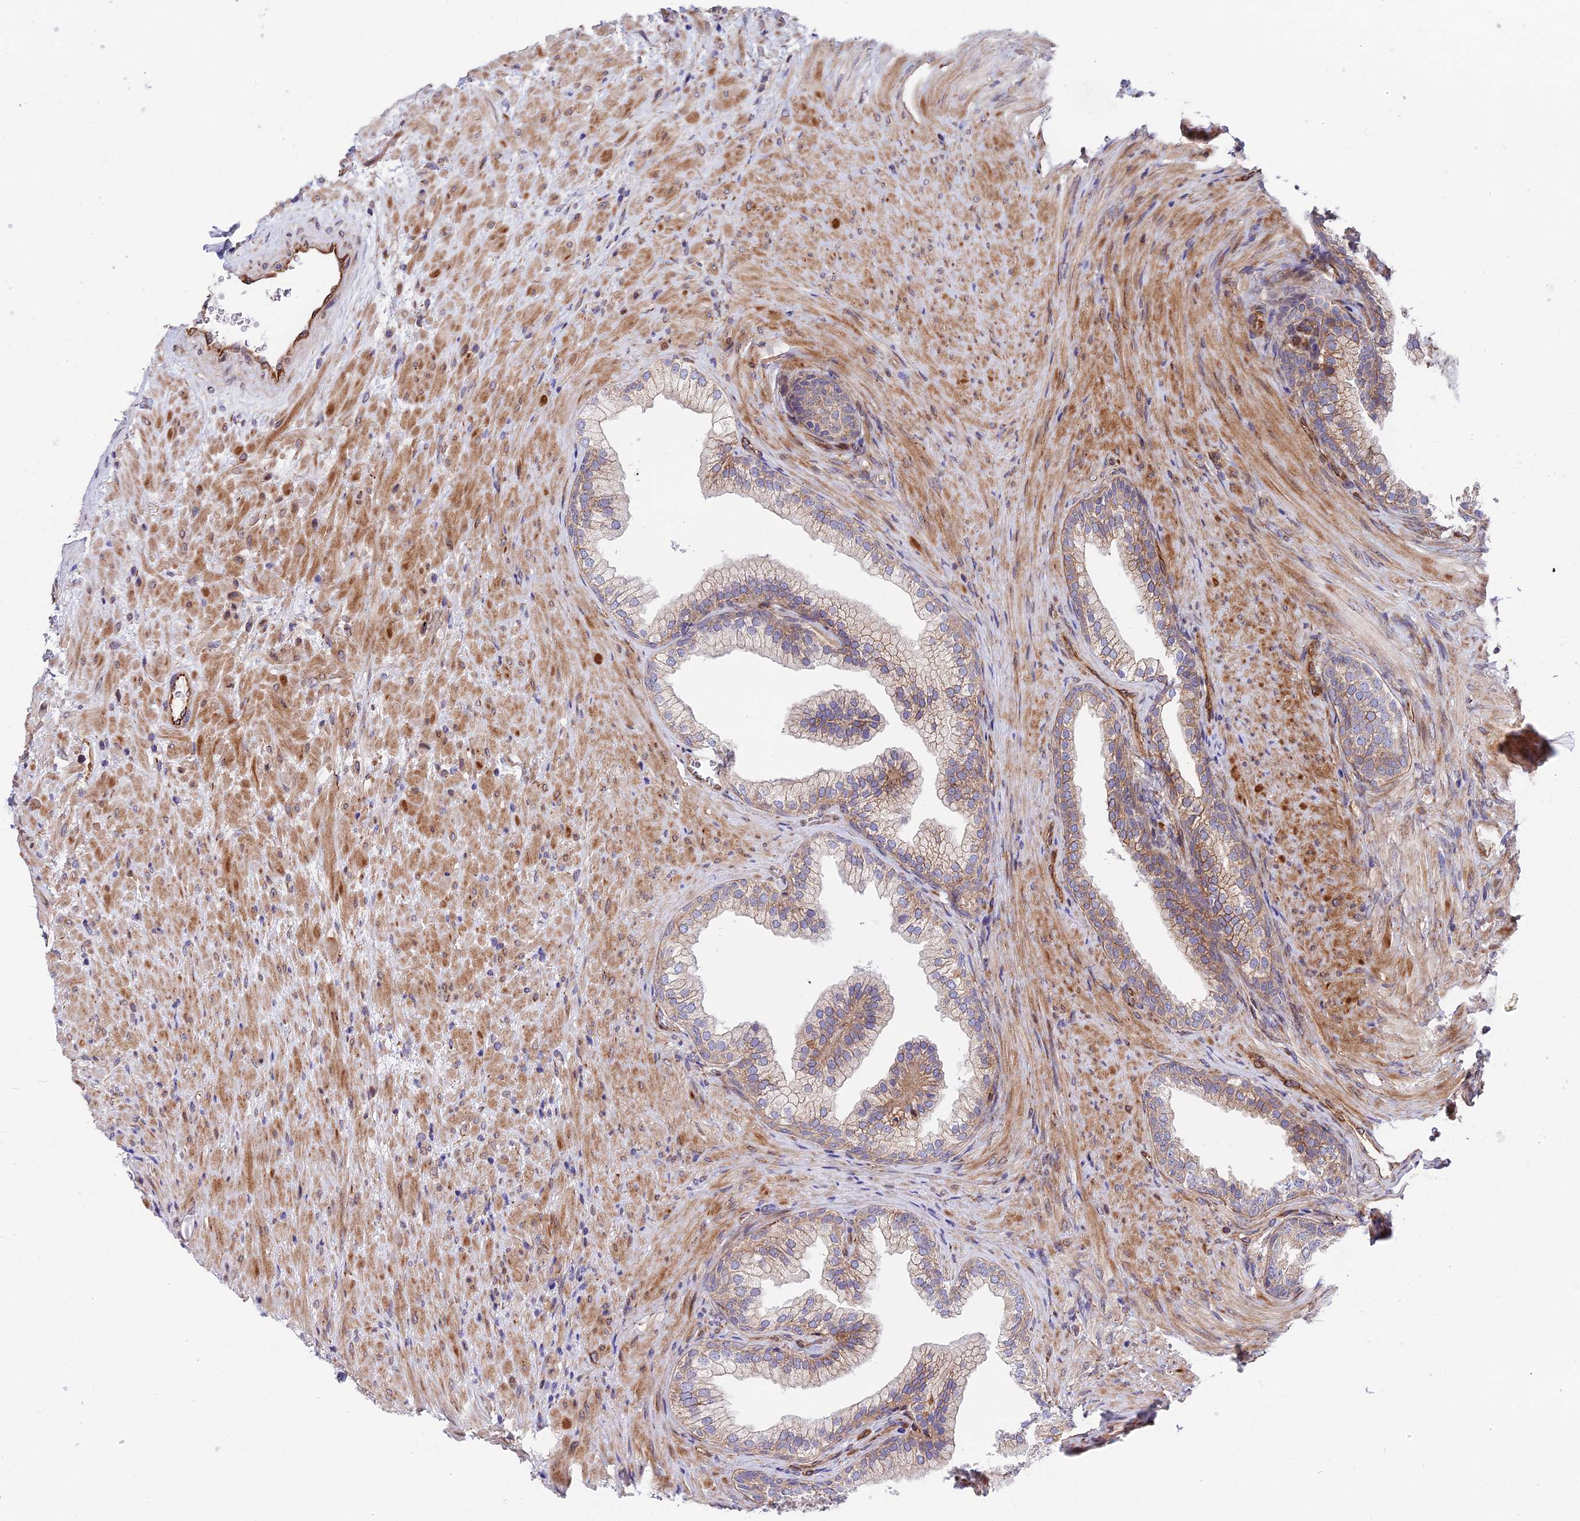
{"staining": {"intensity": "moderate", "quantity": "25%-75%", "location": "cytoplasmic/membranous"}, "tissue": "prostate", "cell_type": "Glandular cells", "image_type": "normal", "snomed": [{"axis": "morphology", "description": "Normal tissue, NOS"}, {"axis": "topography", "description": "Prostate"}], "caption": "Moderate cytoplasmic/membranous staining is present in approximately 25%-75% of glandular cells in benign prostate. (DAB (3,3'-diaminobenzidine) = brown stain, brightfield microscopy at high magnification).", "gene": "EXOC3L4", "patient": {"sex": "male", "age": 76}}